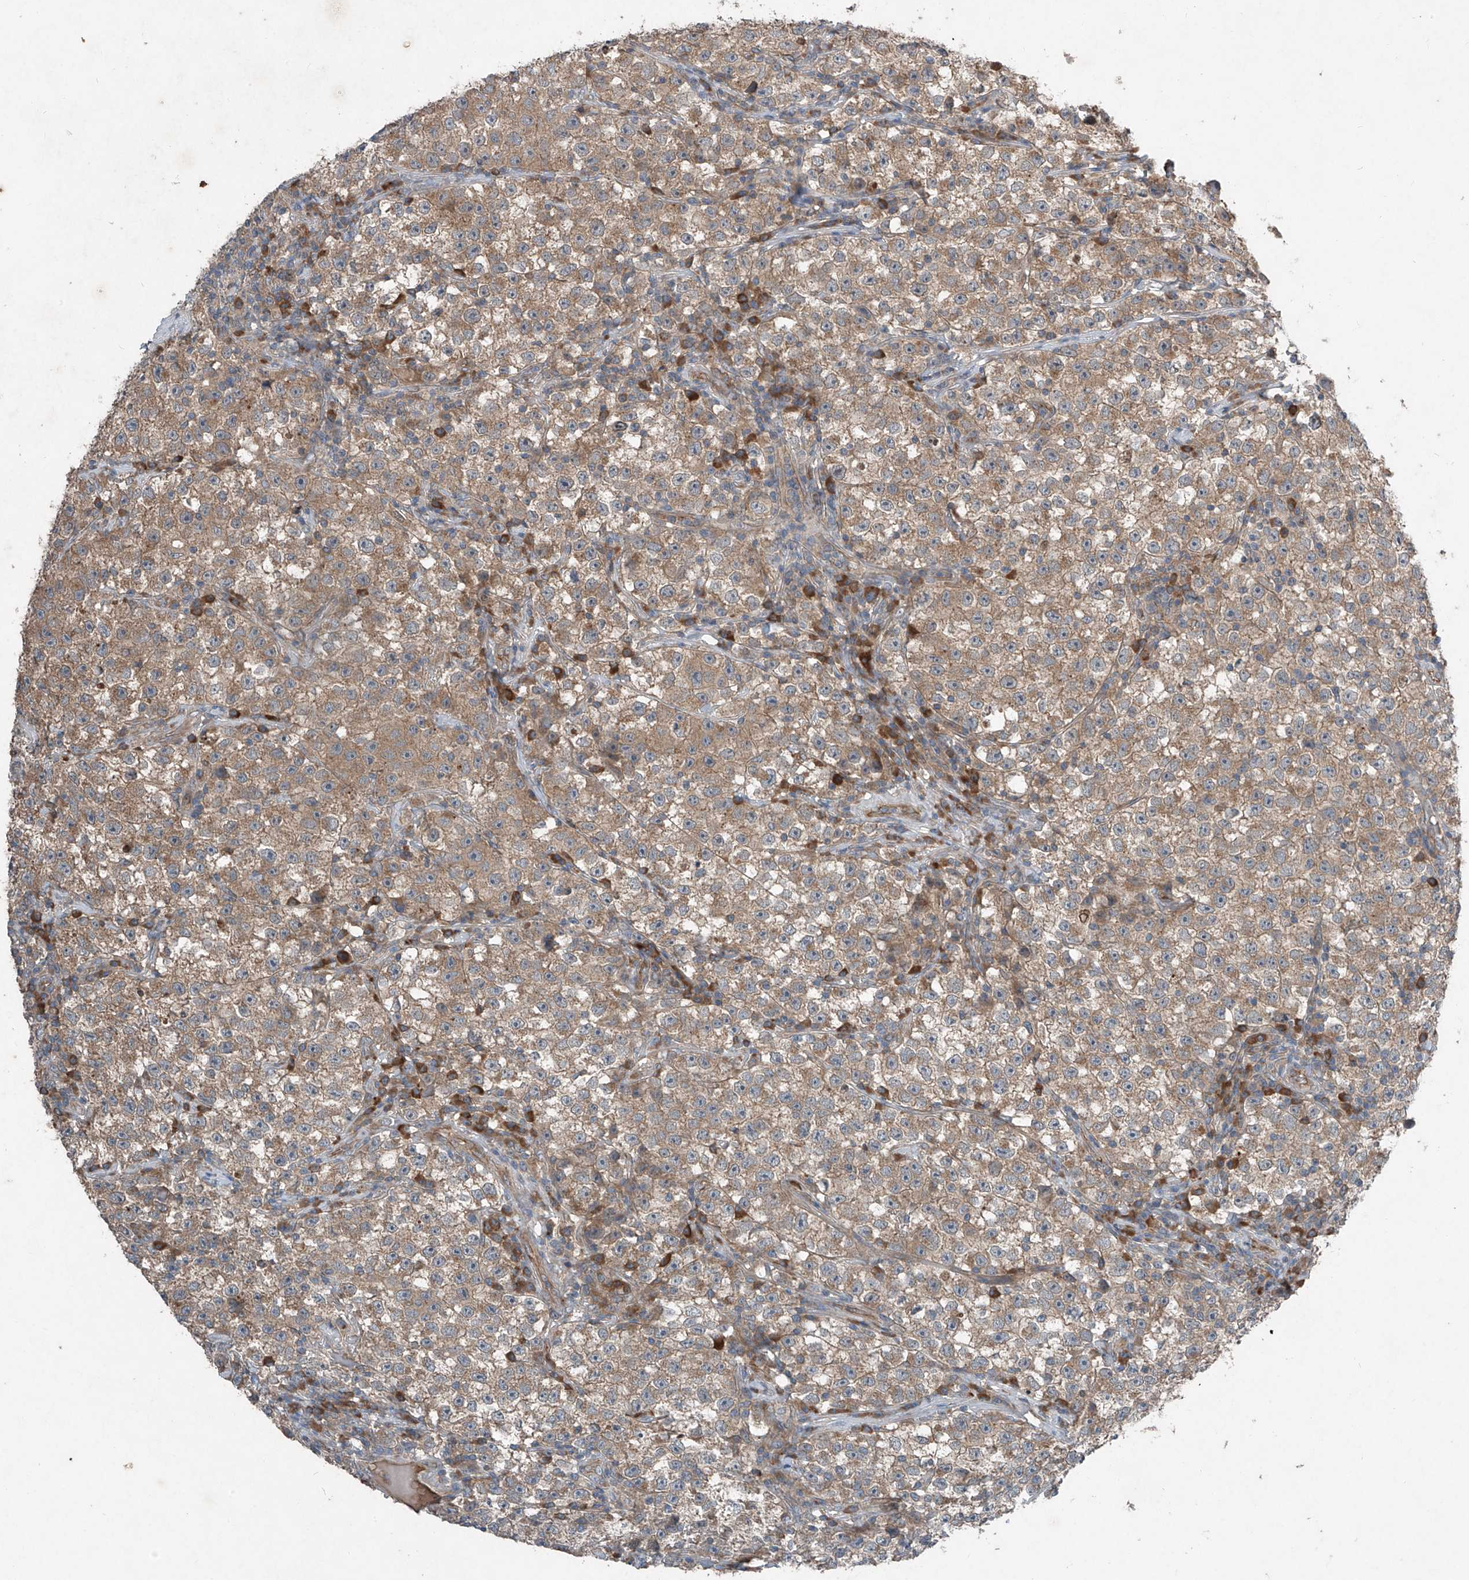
{"staining": {"intensity": "moderate", "quantity": ">75%", "location": "cytoplasmic/membranous"}, "tissue": "testis cancer", "cell_type": "Tumor cells", "image_type": "cancer", "snomed": [{"axis": "morphology", "description": "Seminoma, NOS"}, {"axis": "topography", "description": "Testis"}], "caption": "DAB (3,3'-diaminobenzidine) immunohistochemical staining of testis cancer reveals moderate cytoplasmic/membranous protein staining in about >75% of tumor cells.", "gene": "FOXRED2", "patient": {"sex": "male", "age": 22}}